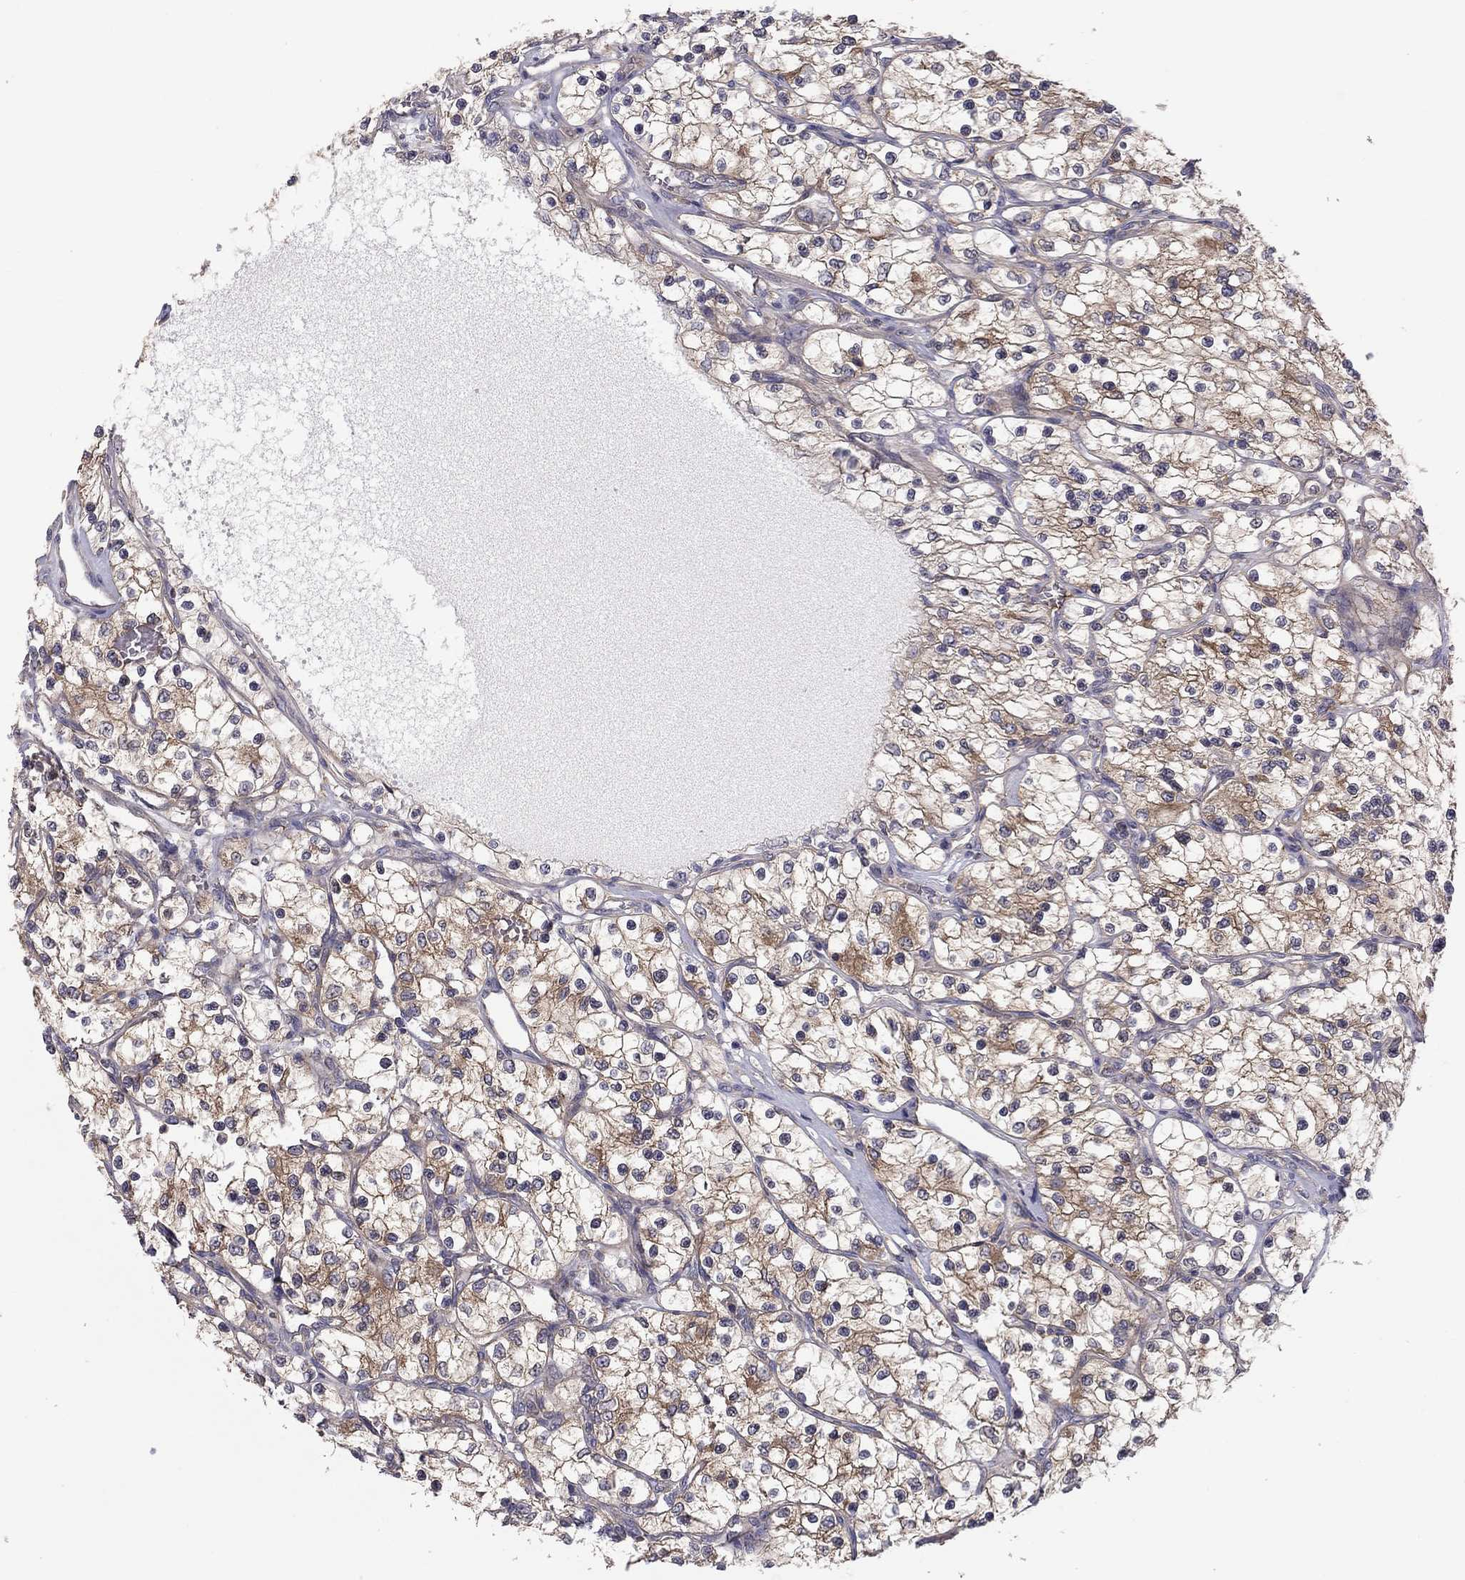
{"staining": {"intensity": "moderate", "quantity": "25%-75%", "location": "cytoplasmic/membranous"}, "tissue": "renal cancer", "cell_type": "Tumor cells", "image_type": "cancer", "snomed": [{"axis": "morphology", "description": "Adenocarcinoma, NOS"}, {"axis": "topography", "description": "Kidney"}], "caption": "This histopathology image demonstrates immunohistochemistry (IHC) staining of renal cancer, with medium moderate cytoplasmic/membranous positivity in approximately 25%-75% of tumor cells.", "gene": "RNF123", "patient": {"sex": "female", "age": 69}}